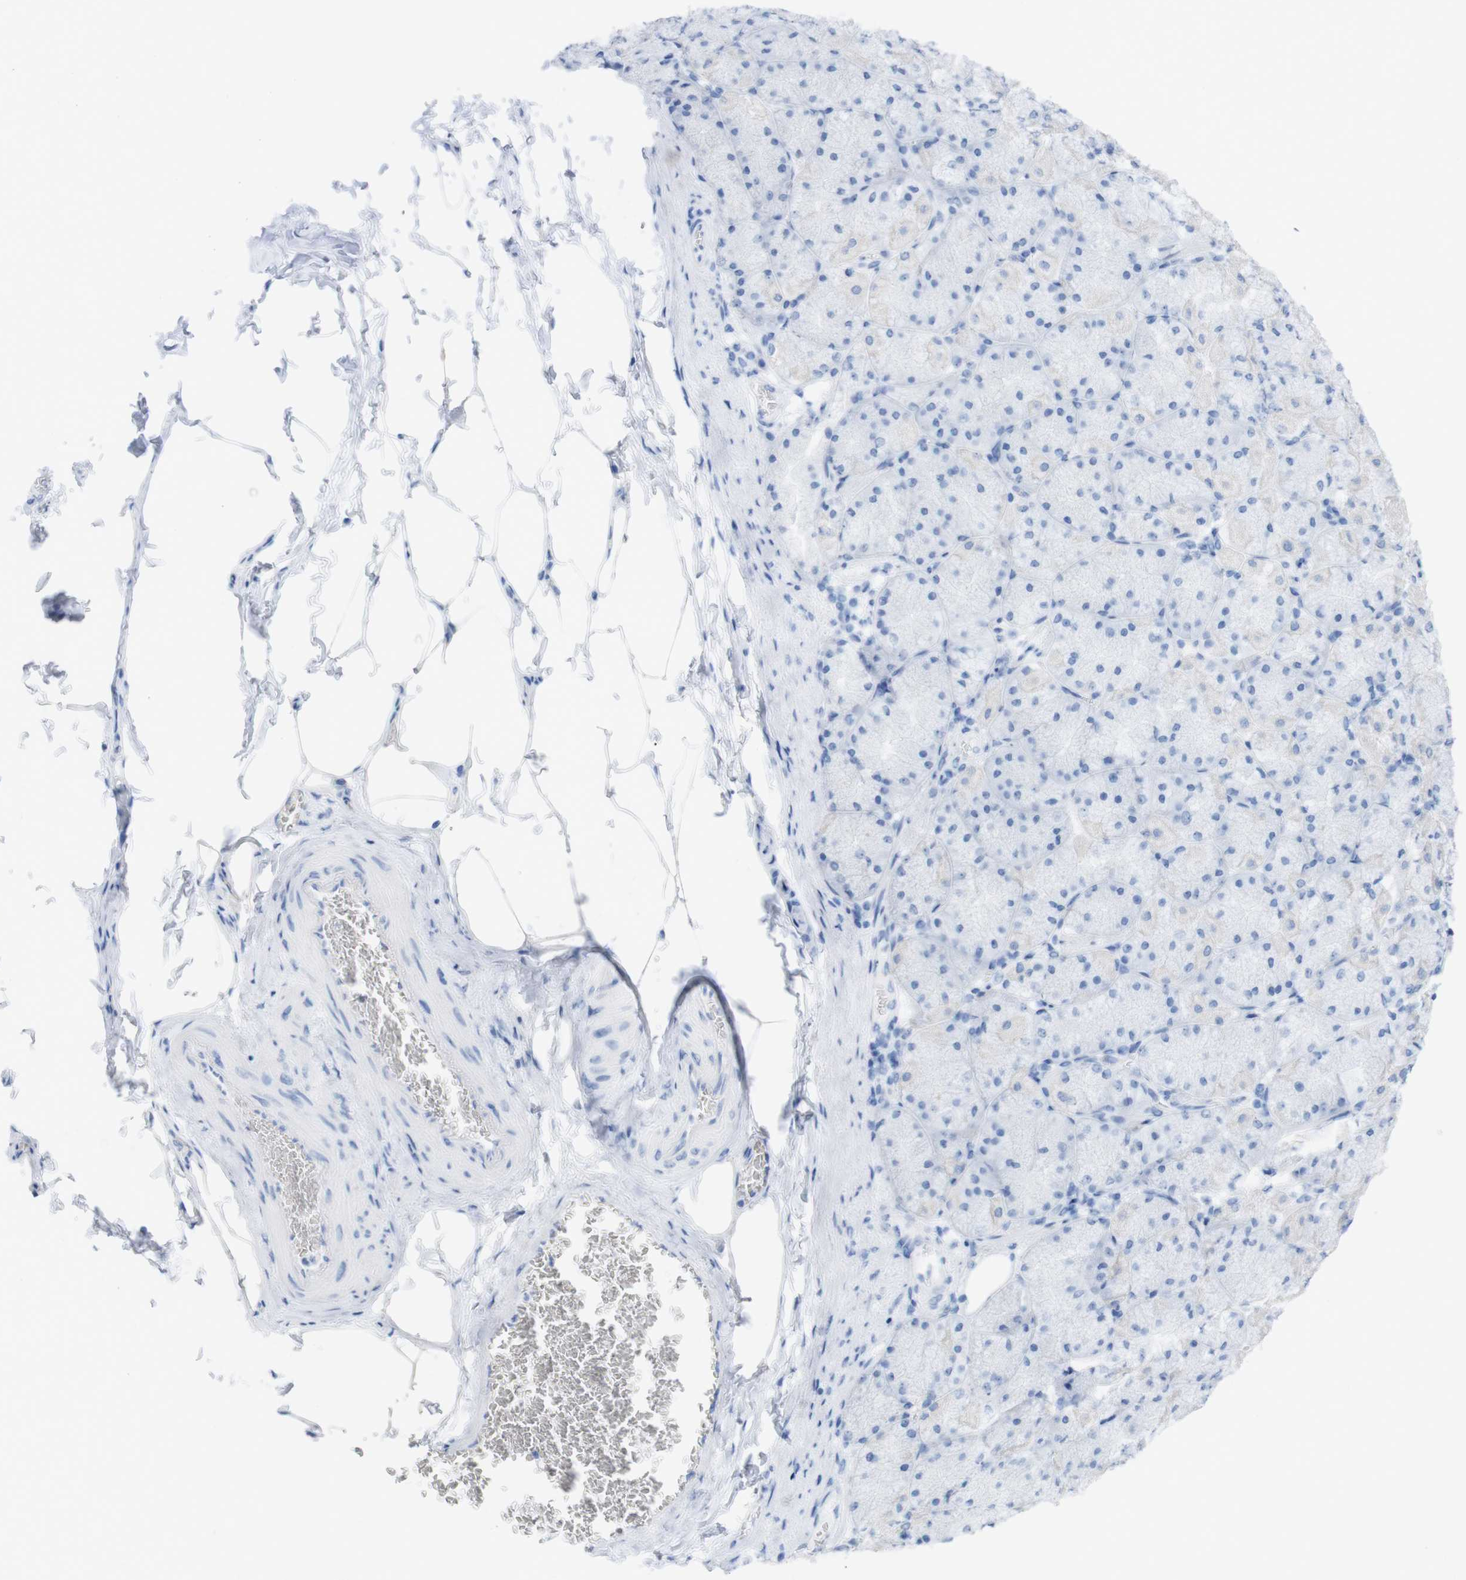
{"staining": {"intensity": "negative", "quantity": "none", "location": "none"}, "tissue": "stomach", "cell_type": "Glandular cells", "image_type": "normal", "snomed": [{"axis": "morphology", "description": "Normal tissue, NOS"}, {"axis": "topography", "description": "Stomach, upper"}], "caption": "DAB (3,3'-diaminobenzidine) immunohistochemical staining of unremarkable stomach demonstrates no significant staining in glandular cells. (DAB (3,3'-diaminobenzidine) immunohistochemistry with hematoxylin counter stain).", "gene": "MYH7", "patient": {"sex": "female", "age": 56}}